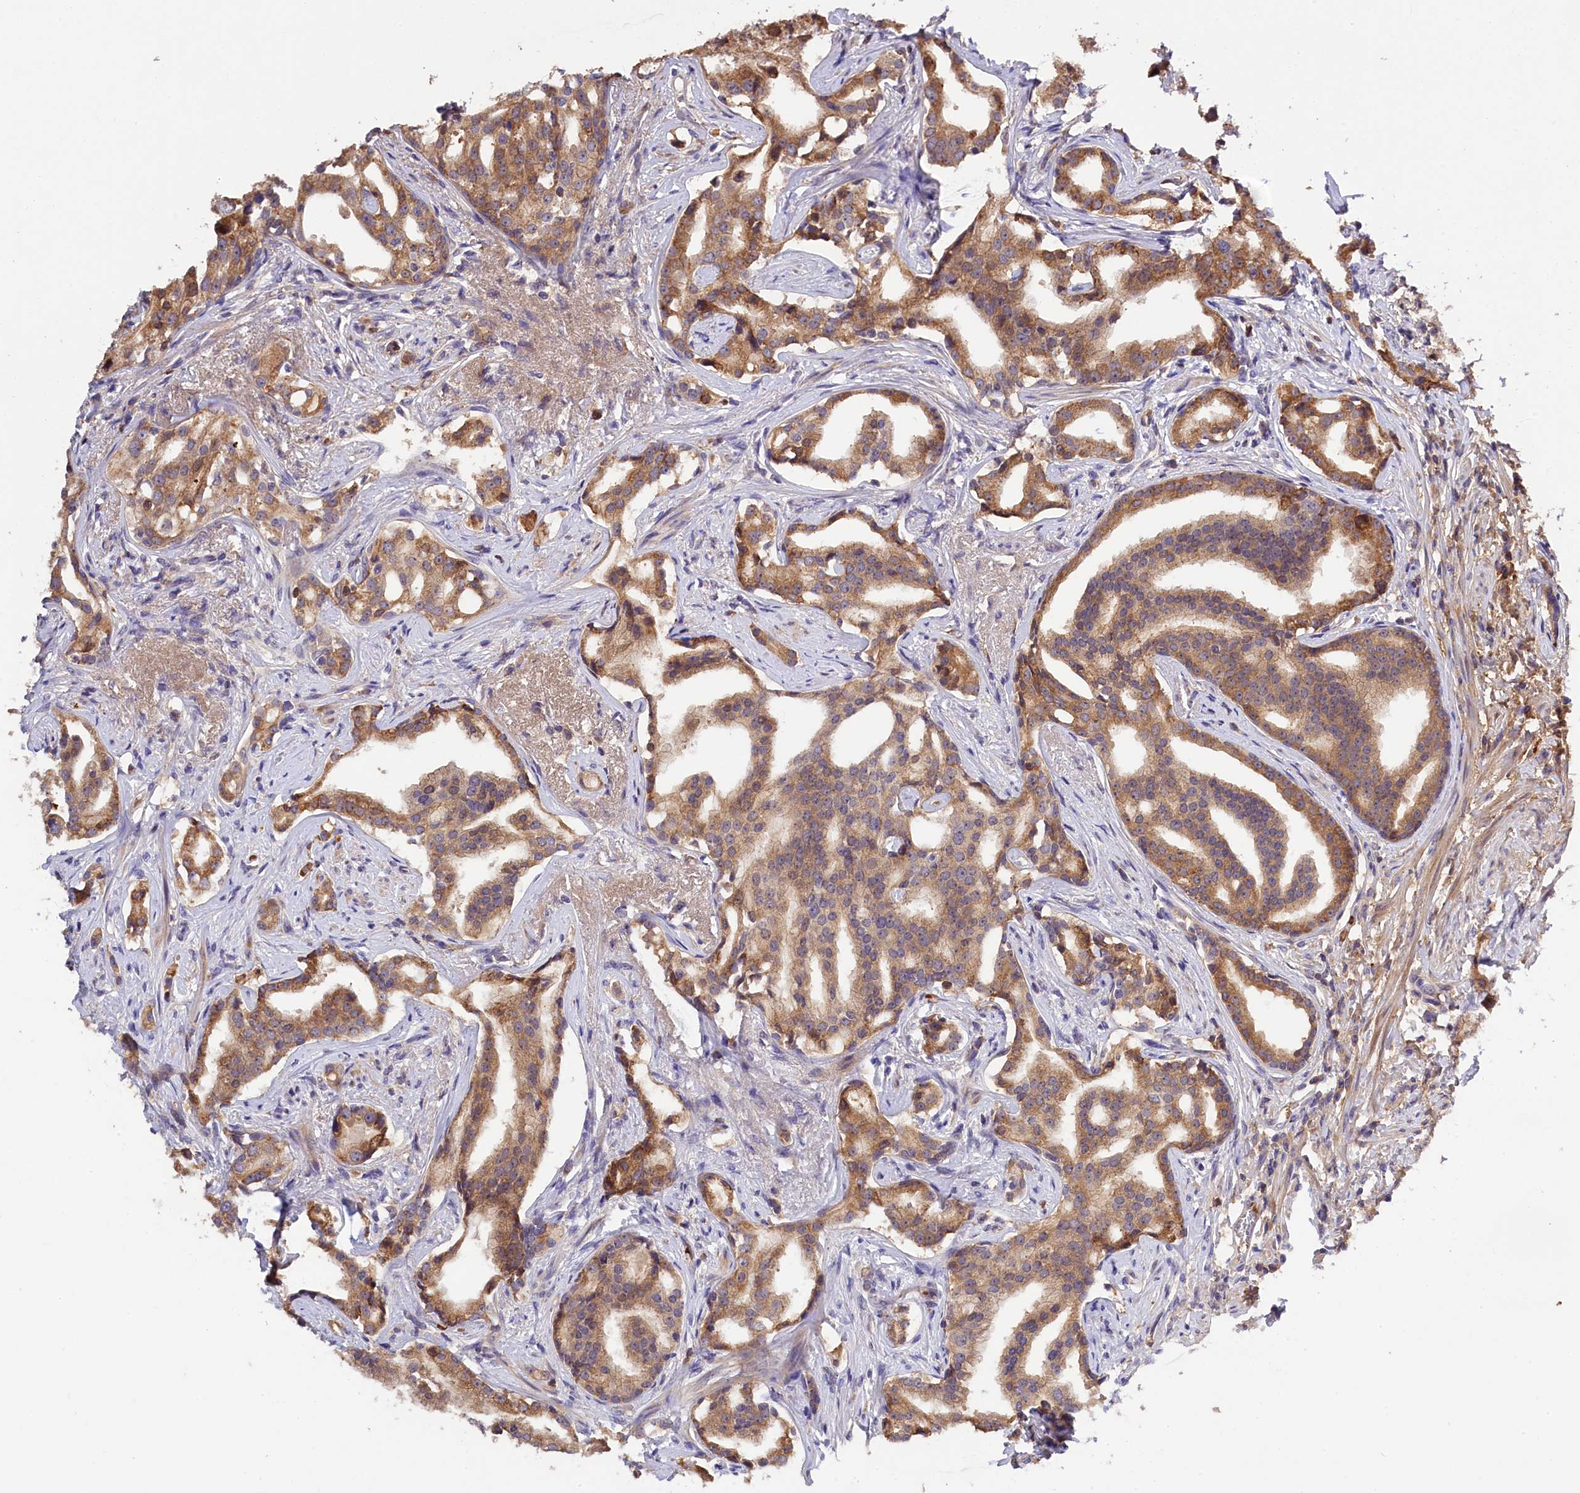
{"staining": {"intensity": "moderate", "quantity": ">75%", "location": "cytoplasmic/membranous"}, "tissue": "prostate cancer", "cell_type": "Tumor cells", "image_type": "cancer", "snomed": [{"axis": "morphology", "description": "Adenocarcinoma, High grade"}, {"axis": "topography", "description": "Prostate"}], "caption": "Prostate cancer (high-grade adenocarcinoma) tissue reveals moderate cytoplasmic/membranous expression in approximately >75% of tumor cells", "gene": "PHAF1", "patient": {"sex": "male", "age": 67}}